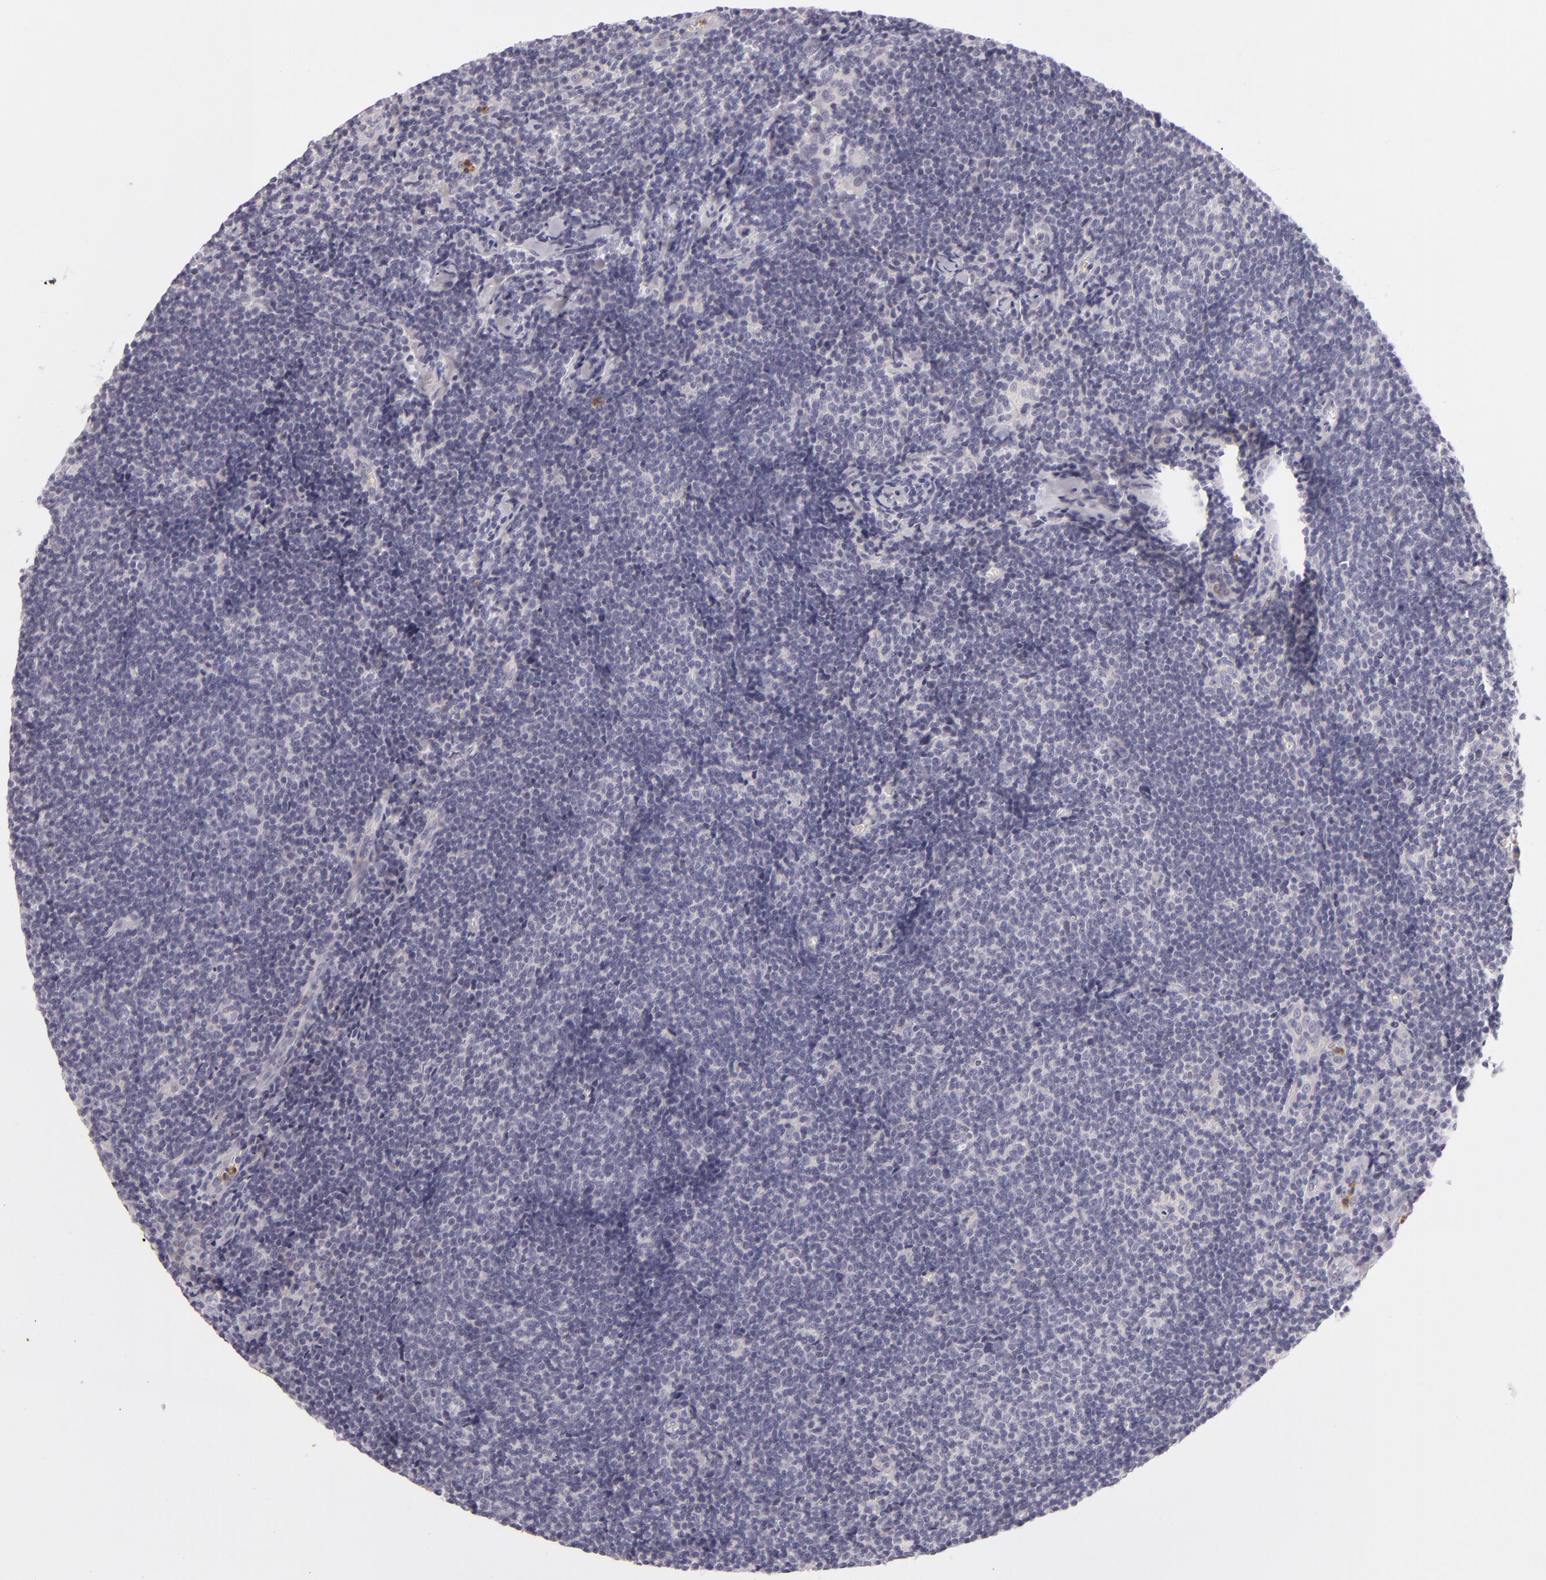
{"staining": {"intensity": "negative", "quantity": "none", "location": "none"}, "tissue": "lymphoma", "cell_type": "Tumor cells", "image_type": "cancer", "snomed": [{"axis": "morphology", "description": "Malignant lymphoma, non-Hodgkin's type, Low grade"}, {"axis": "topography", "description": "Lymph node"}], "caption": "Tumor cells are negative for protein expression in human lymphoma.", "gene": "FAM181A", "patient": {"sex": "male", "age": 49}}